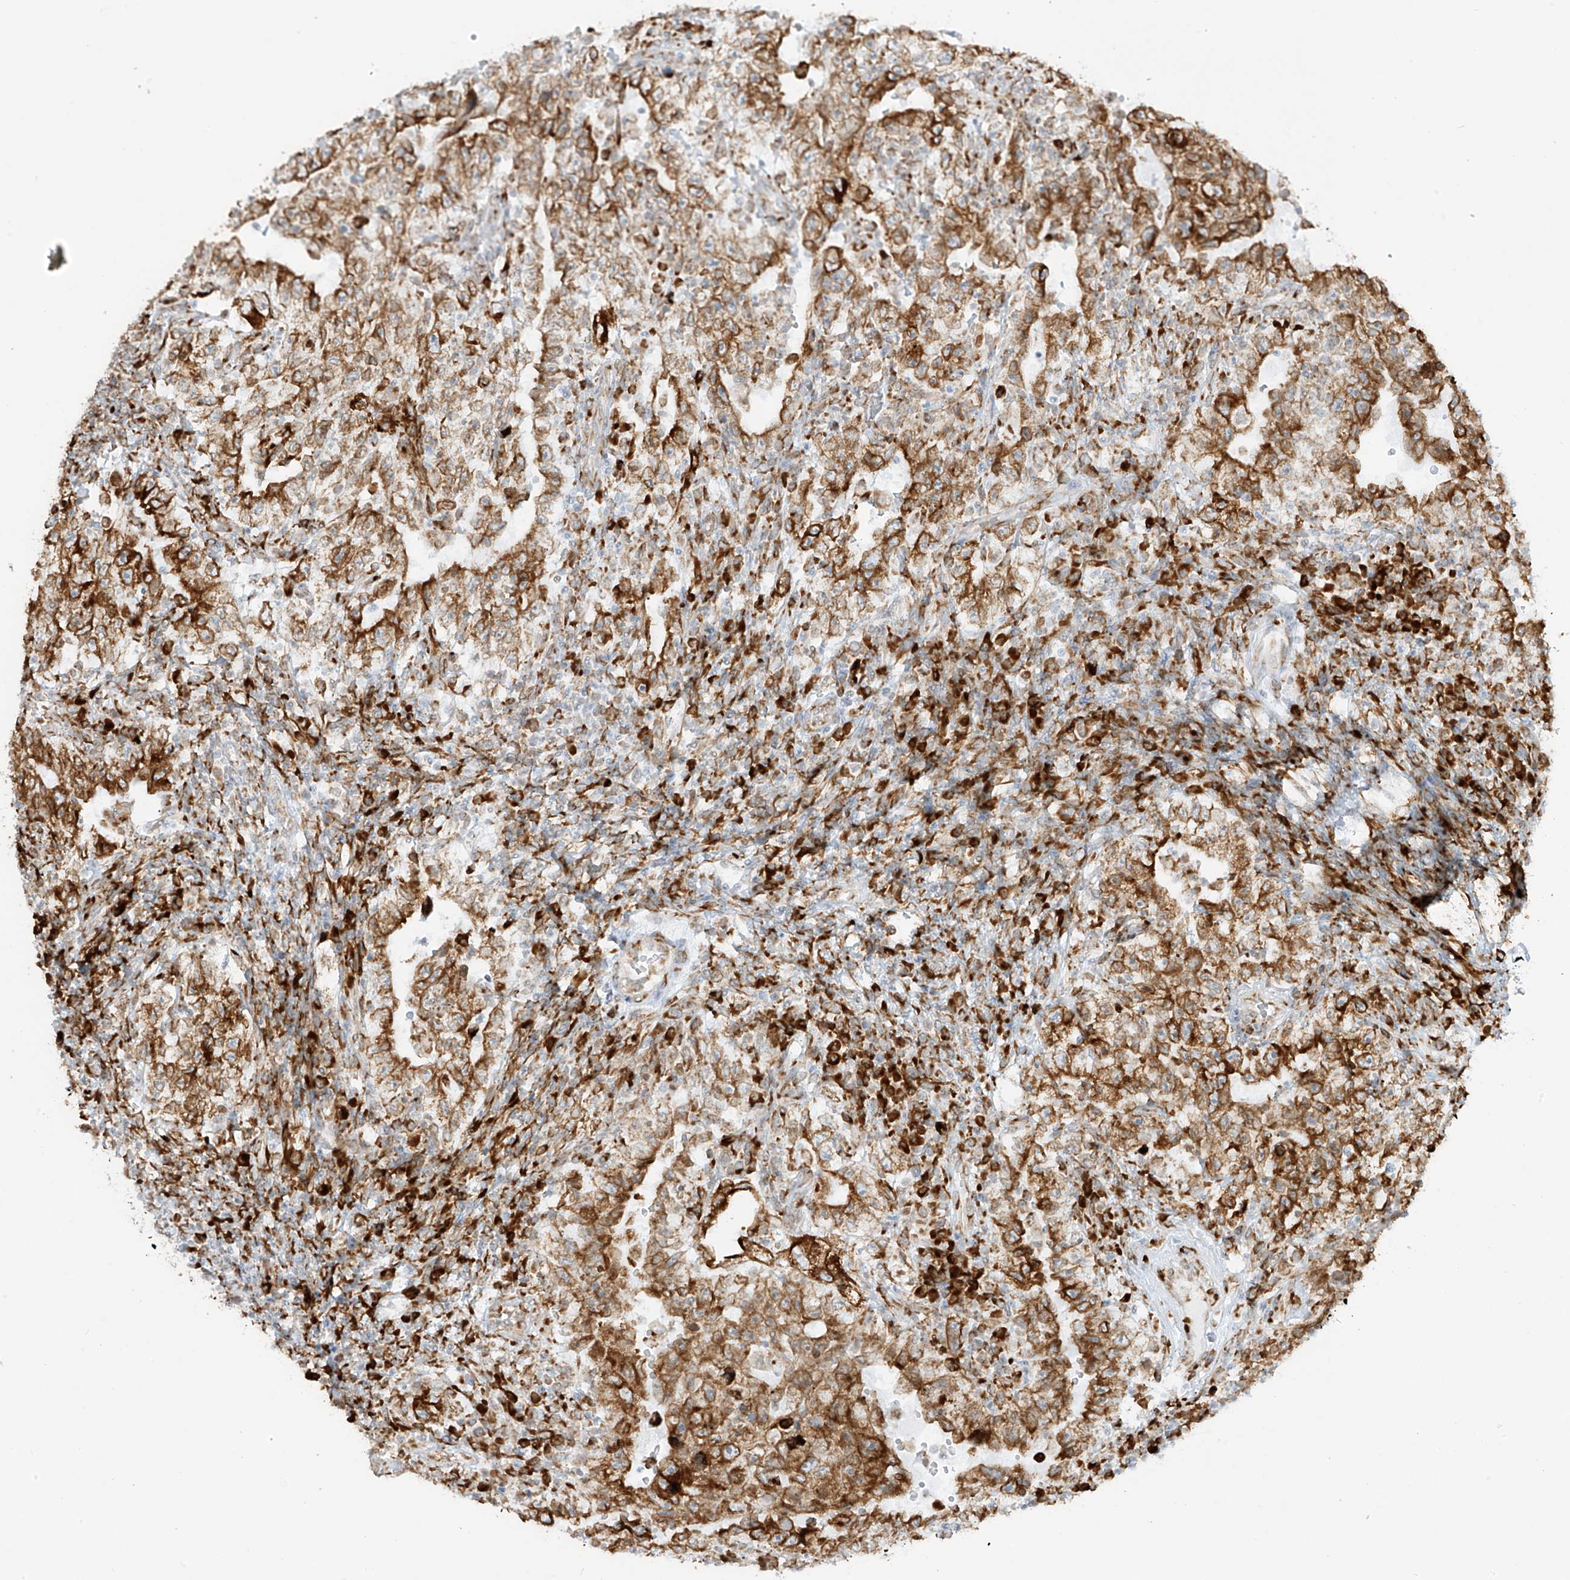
{"staining": {"intensity": "strong", "quantity": ">75%", "location": "cytoplasmic/membranous"}, "tissue": "testis cancer", "cell_type": "Tumor cells", "image_type": "cancer", "snomed": [{"axis": "morphology", "description": "Carcinoma, Embryonal, NOS"}, {"axis": "topography", "description": "Testis"}], "caption": "The immunohistochemical stain shows strong cytoplasmic/membranous expression in tumor cells of testis embryonal carcinoma tissue.", "gene": "LRRC59", "patient": {"sex": "male", "age": 26}}